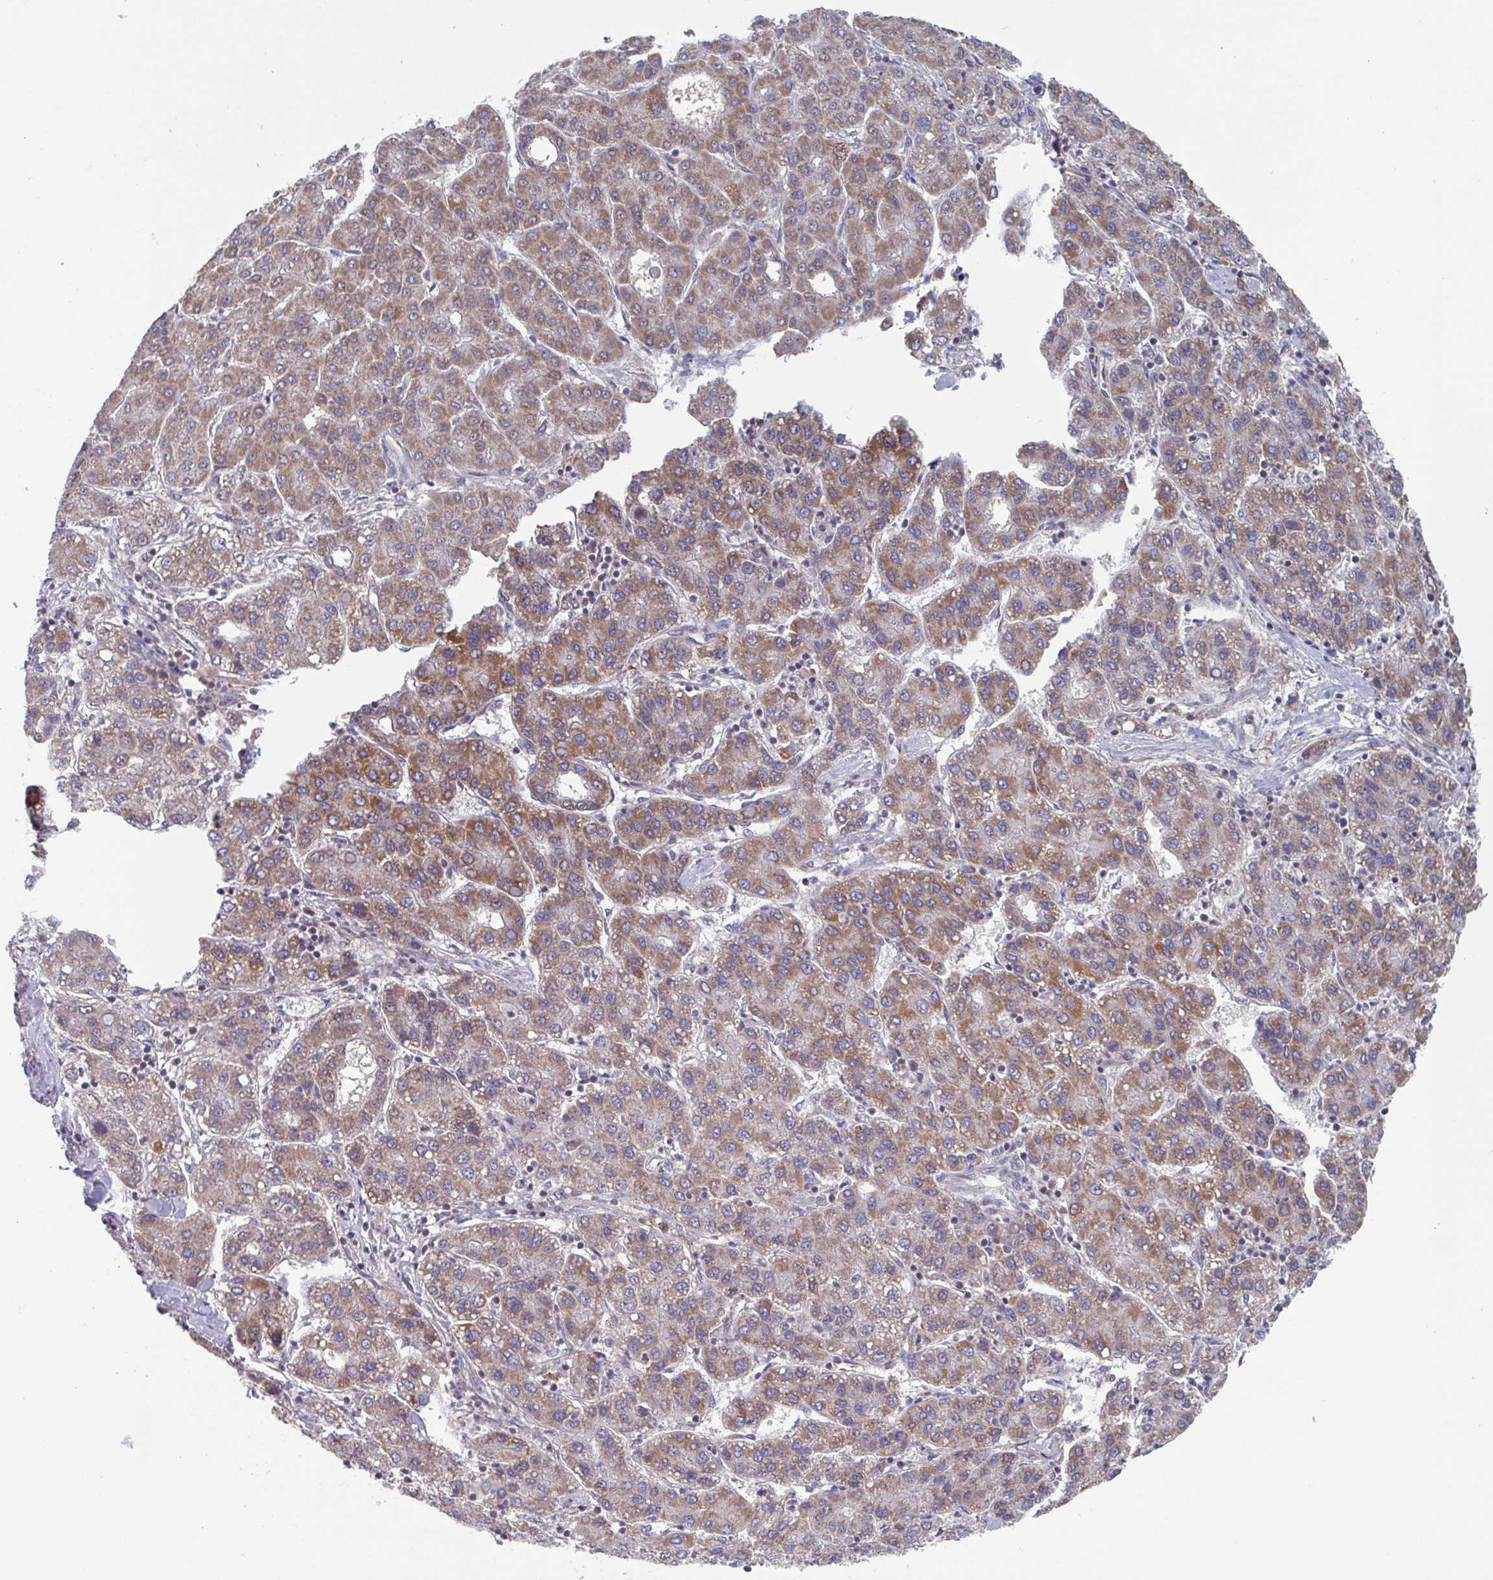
{"staining": {"intensity": "moderate", "quantity": ">75%", "location": "cytoplasmic/membranous"}, "tissue": "liver cancer", "cell_type": "Tumor cells", "image_type": "cancer", "snomed": [{"axis": "morphology", "description": "Carcinoma, Hepatocellular, NOS"}, {"axis": "topography", "description": "Liver"}], "caption": "There is medium levels of moderate cytoplasmic/membranous staining in tumor cells of liver cancer, as demonstrated by immunohistochemical staining (brown color).", "gene": "SURF1", "patient": {"sex": "male", "age": 65}}